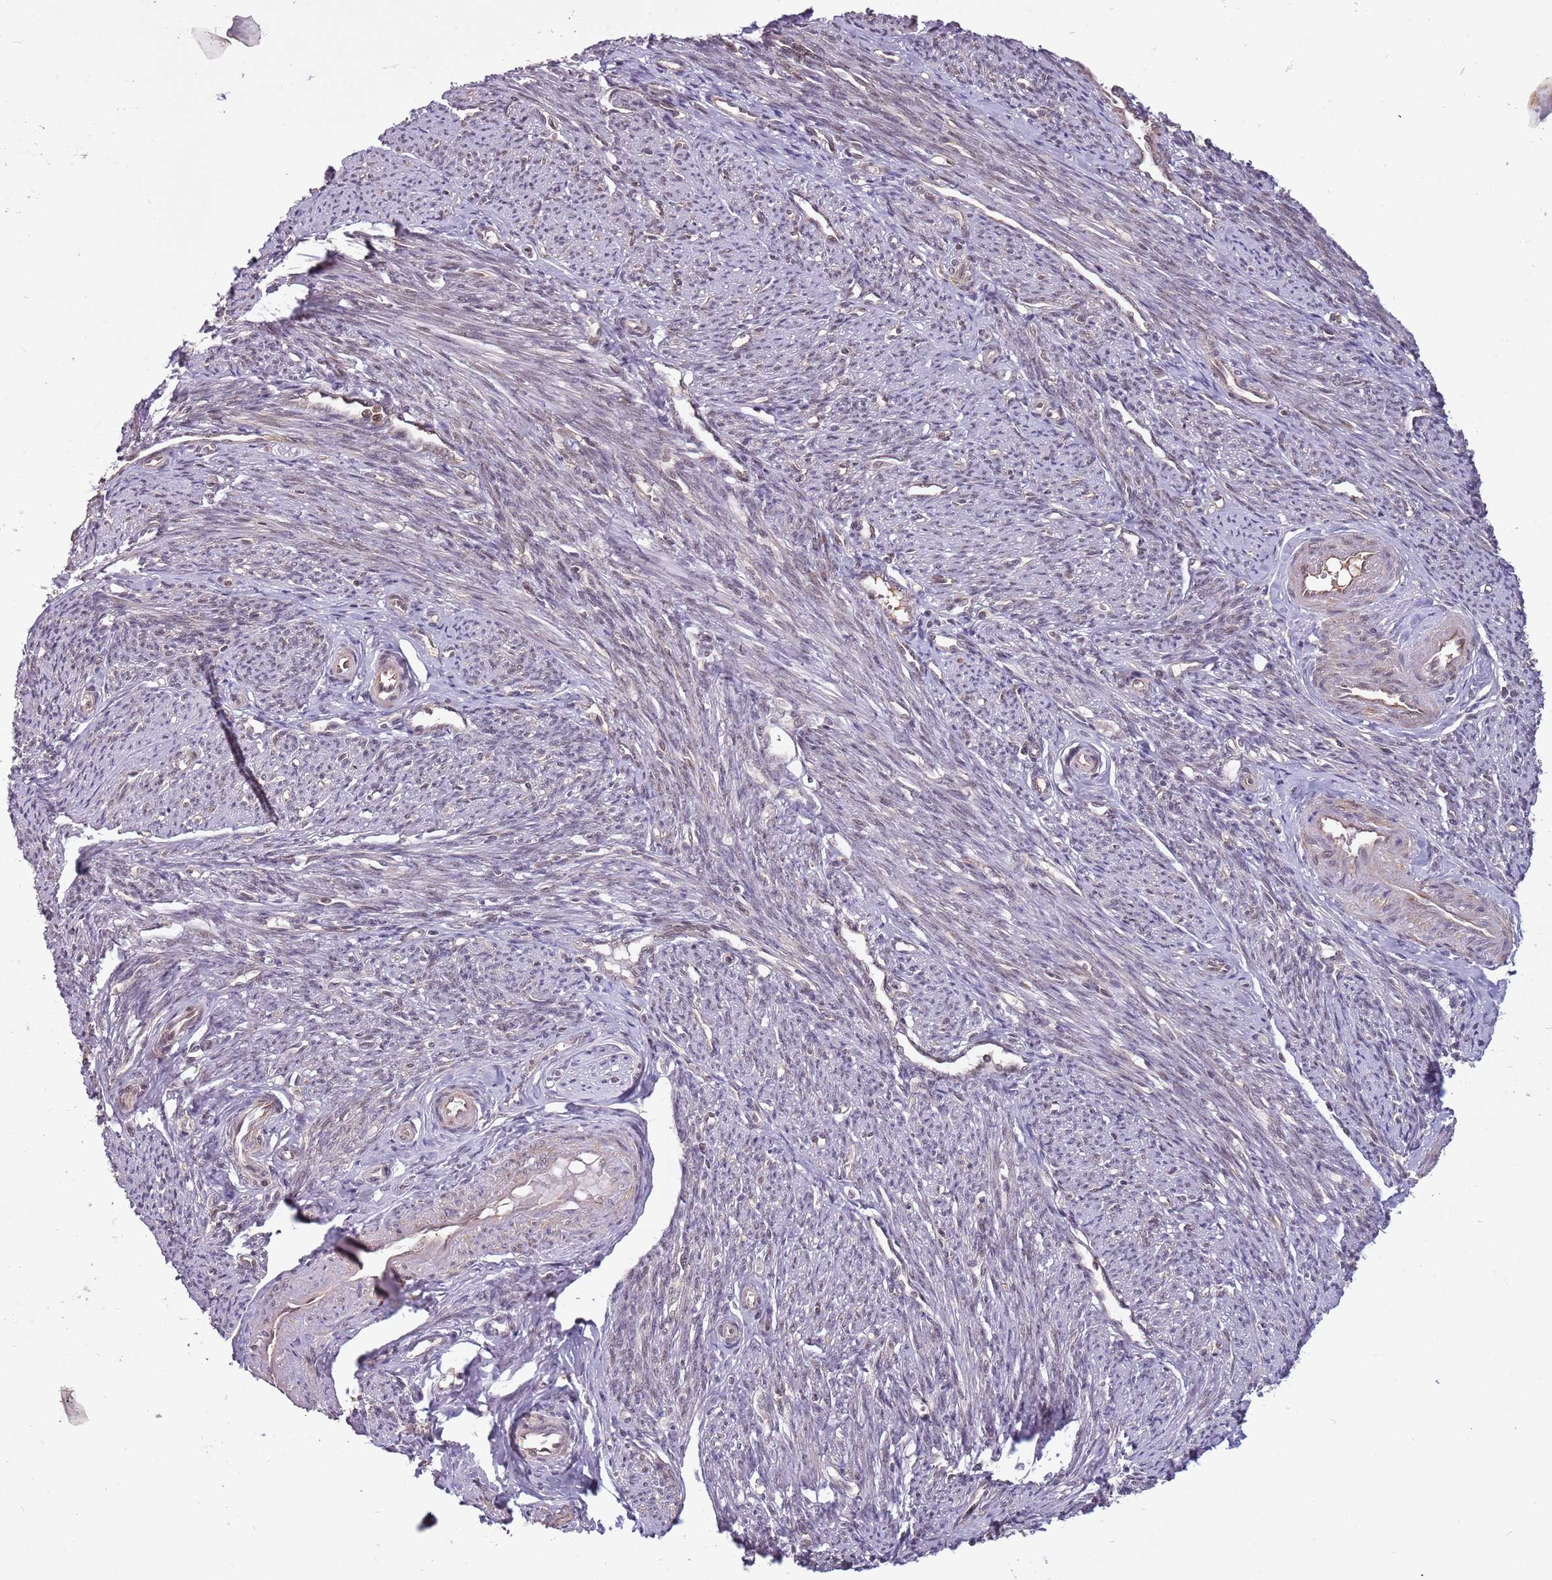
{"staining": {"intensity": "moderate", "quantity": "25%-75%", "location": "cytoplasmic/membranous,nuclear"}, "tissue": "smooth muscle", "cell_type": "Smooth muscle cells", "image_type": "normal", "snomed": [{"axis": "morphology", "description": "Normal tissue, NOS"}, {"axis": "topography", "description": "Smooth muscle"}, {"axis": "topography", "description": "Uterus"}], "caption": "Protein expression by immunohistochemistry displays moderate cytoplasmic/membranous,nuclear expression in approximately 25%-75% of smooth muscle cells in benign smooth muscle. (brown staining indicates protein expression, while blue staining denotes nuclei).", "gene": "SUDS3", "patient": {"sex": "female", "age": 59}}